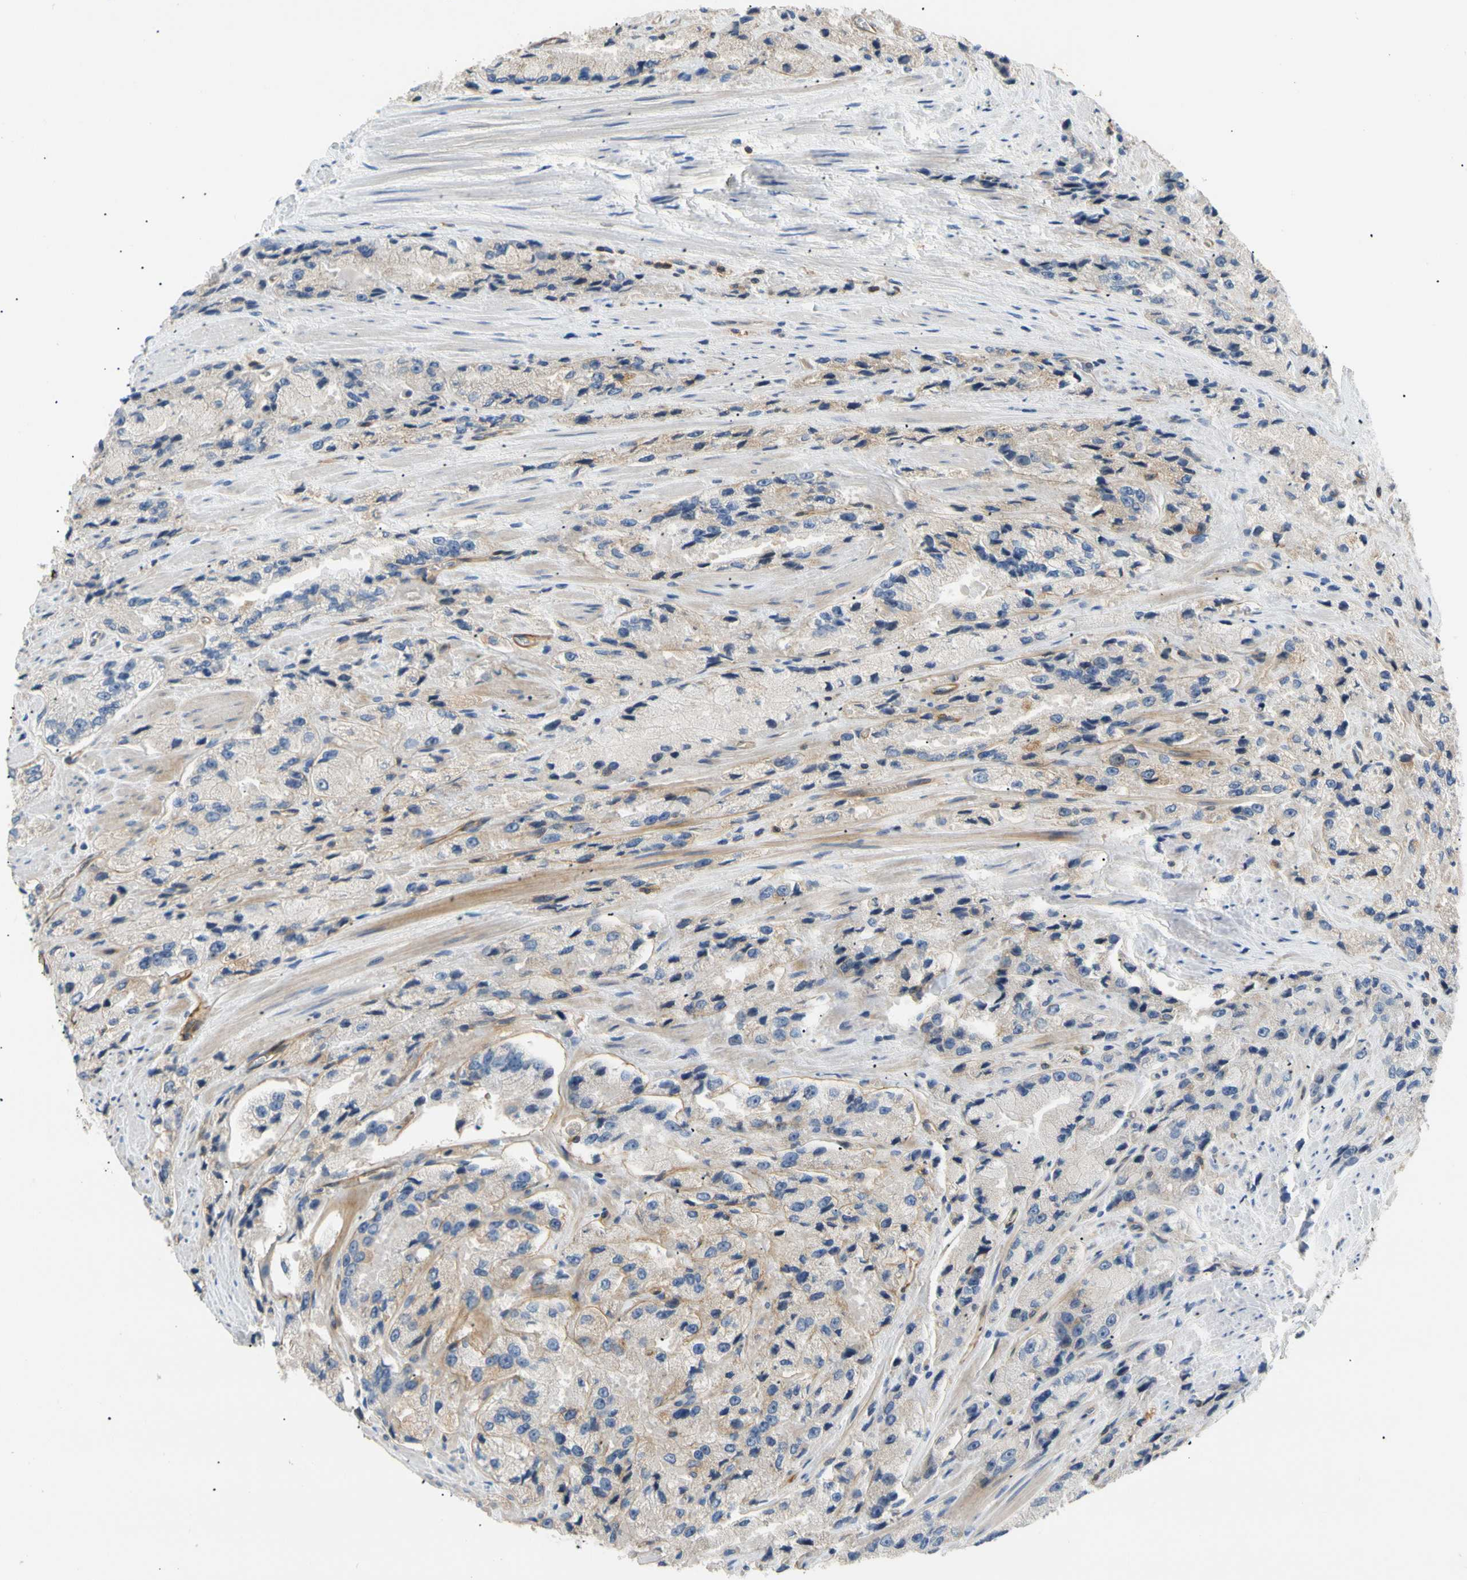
{"staining": {"intensity": "weak", "quantity": "25%-75%", "location": "cytoplasmic/membranous"}, "tissue": "prostate cancer", "cell_type": "Tumor cells", "image_type": "cancer", "snomed": [{"axis": "morphology", "description": "Adenocarcinoma, High grade"}, {"axis": "topography", "description": "Prostate"}], "caption": "Approximately 25%-75% of tumor cells in prostate adenocarcinoma (high-grade) exhibit weak cytoplasmic/membranous protein positivity as visualized by brown immunohistochemical staining.", "gene": "TNFRSF18", "patient": {"sex": "male", "age": 58}}